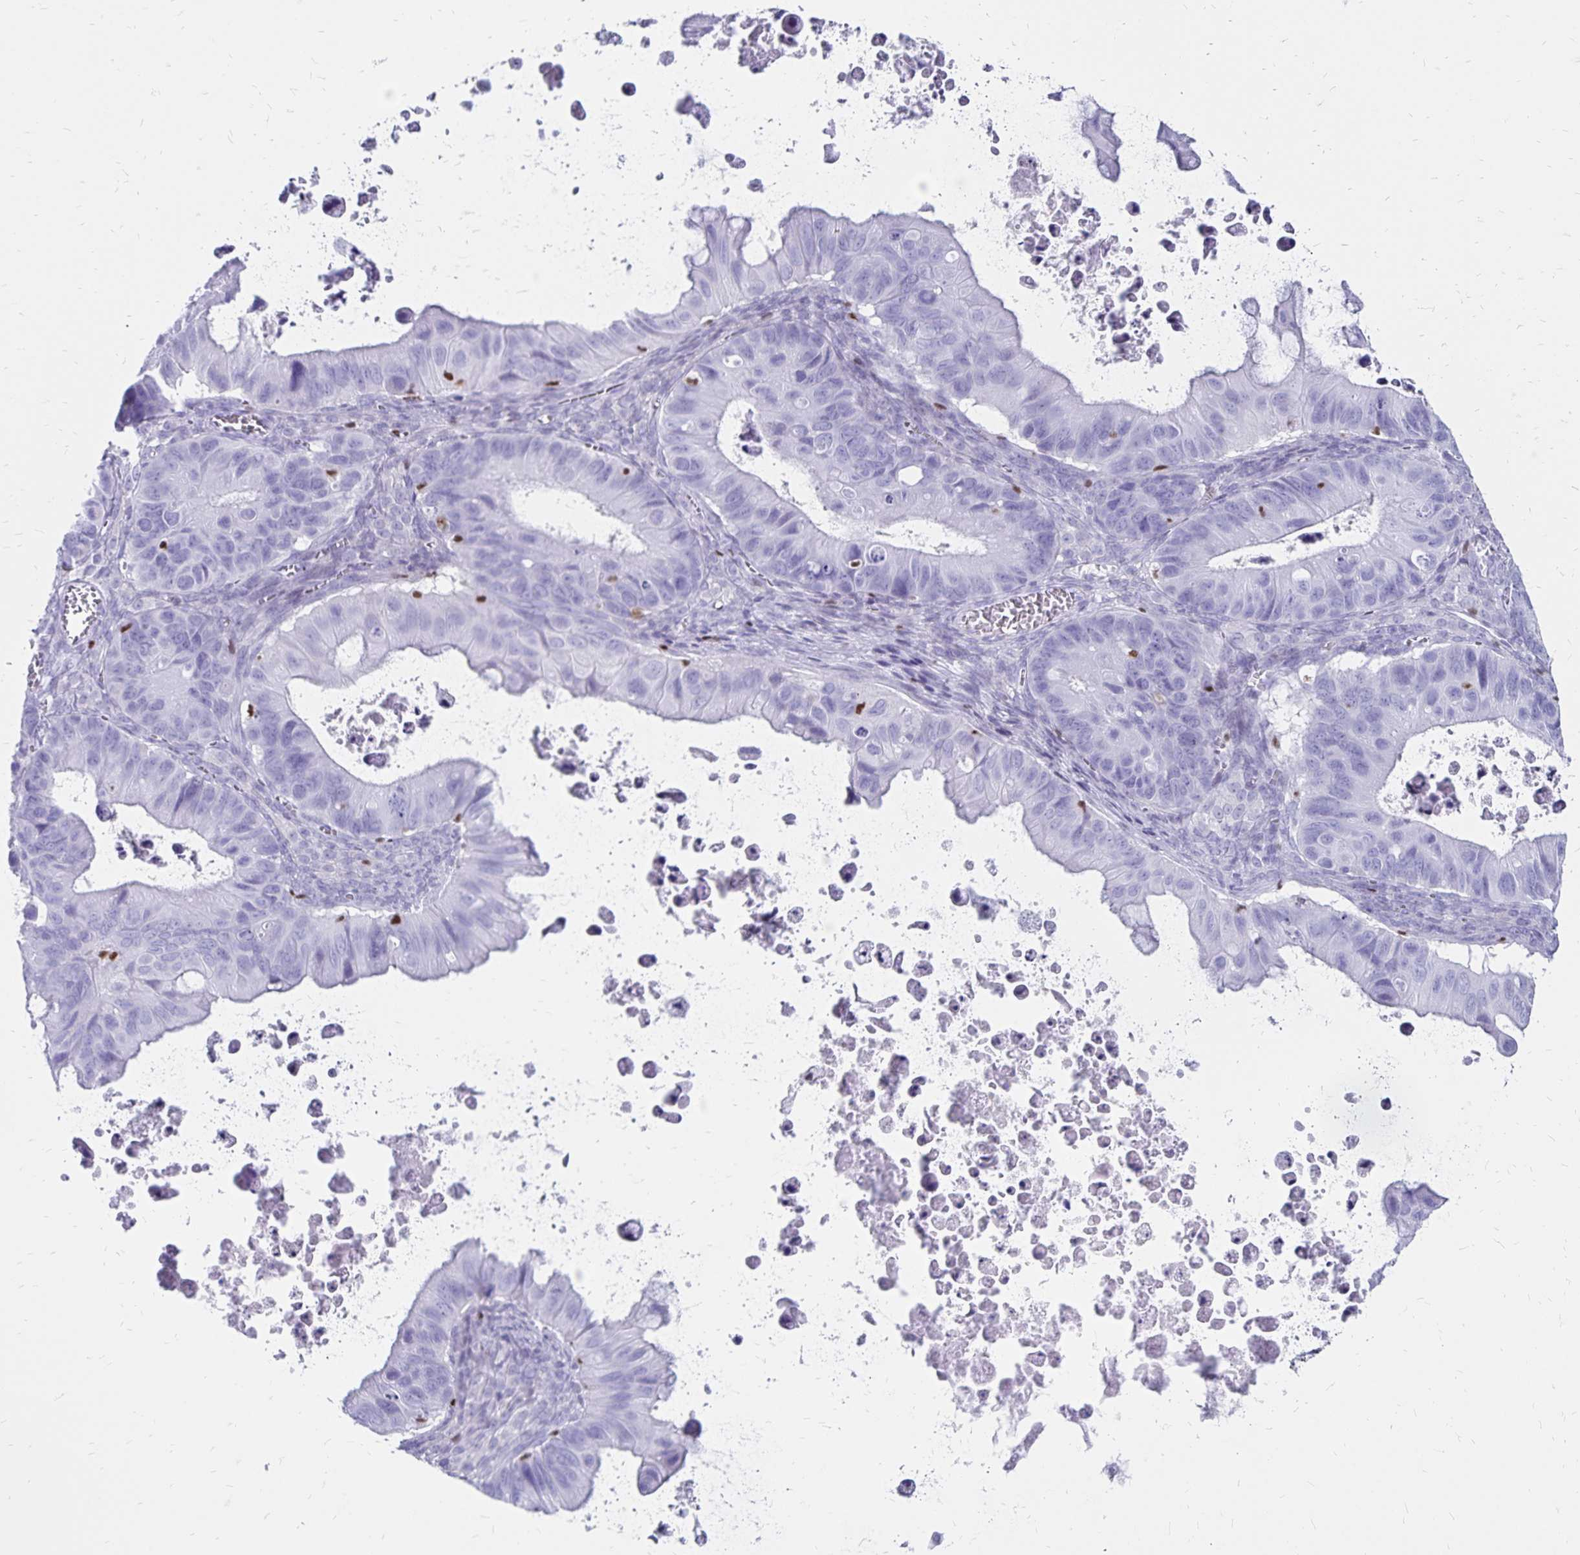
{"staining": {"intensity": "negative", "quantity": "none", "location": "none"}, "tissue": "ovarian cancer", "cell_type": "Tumor cells", "image_type": "cancer", "snomed": [{"axis": "morphology", "description": "Cystadenocarcinoma, mucinous, NOS"}, {"axis": "topography", "description": "Ovary"}], "caption": "Tumor cells show no significant positivity in ovarian mucinous cystadenocarcinoma. (Brightfield microscopy of DAB immunohistochemistry at high magnification).", "gene": "IKZF1", "patient": {"sex": "female", "age": 64}}